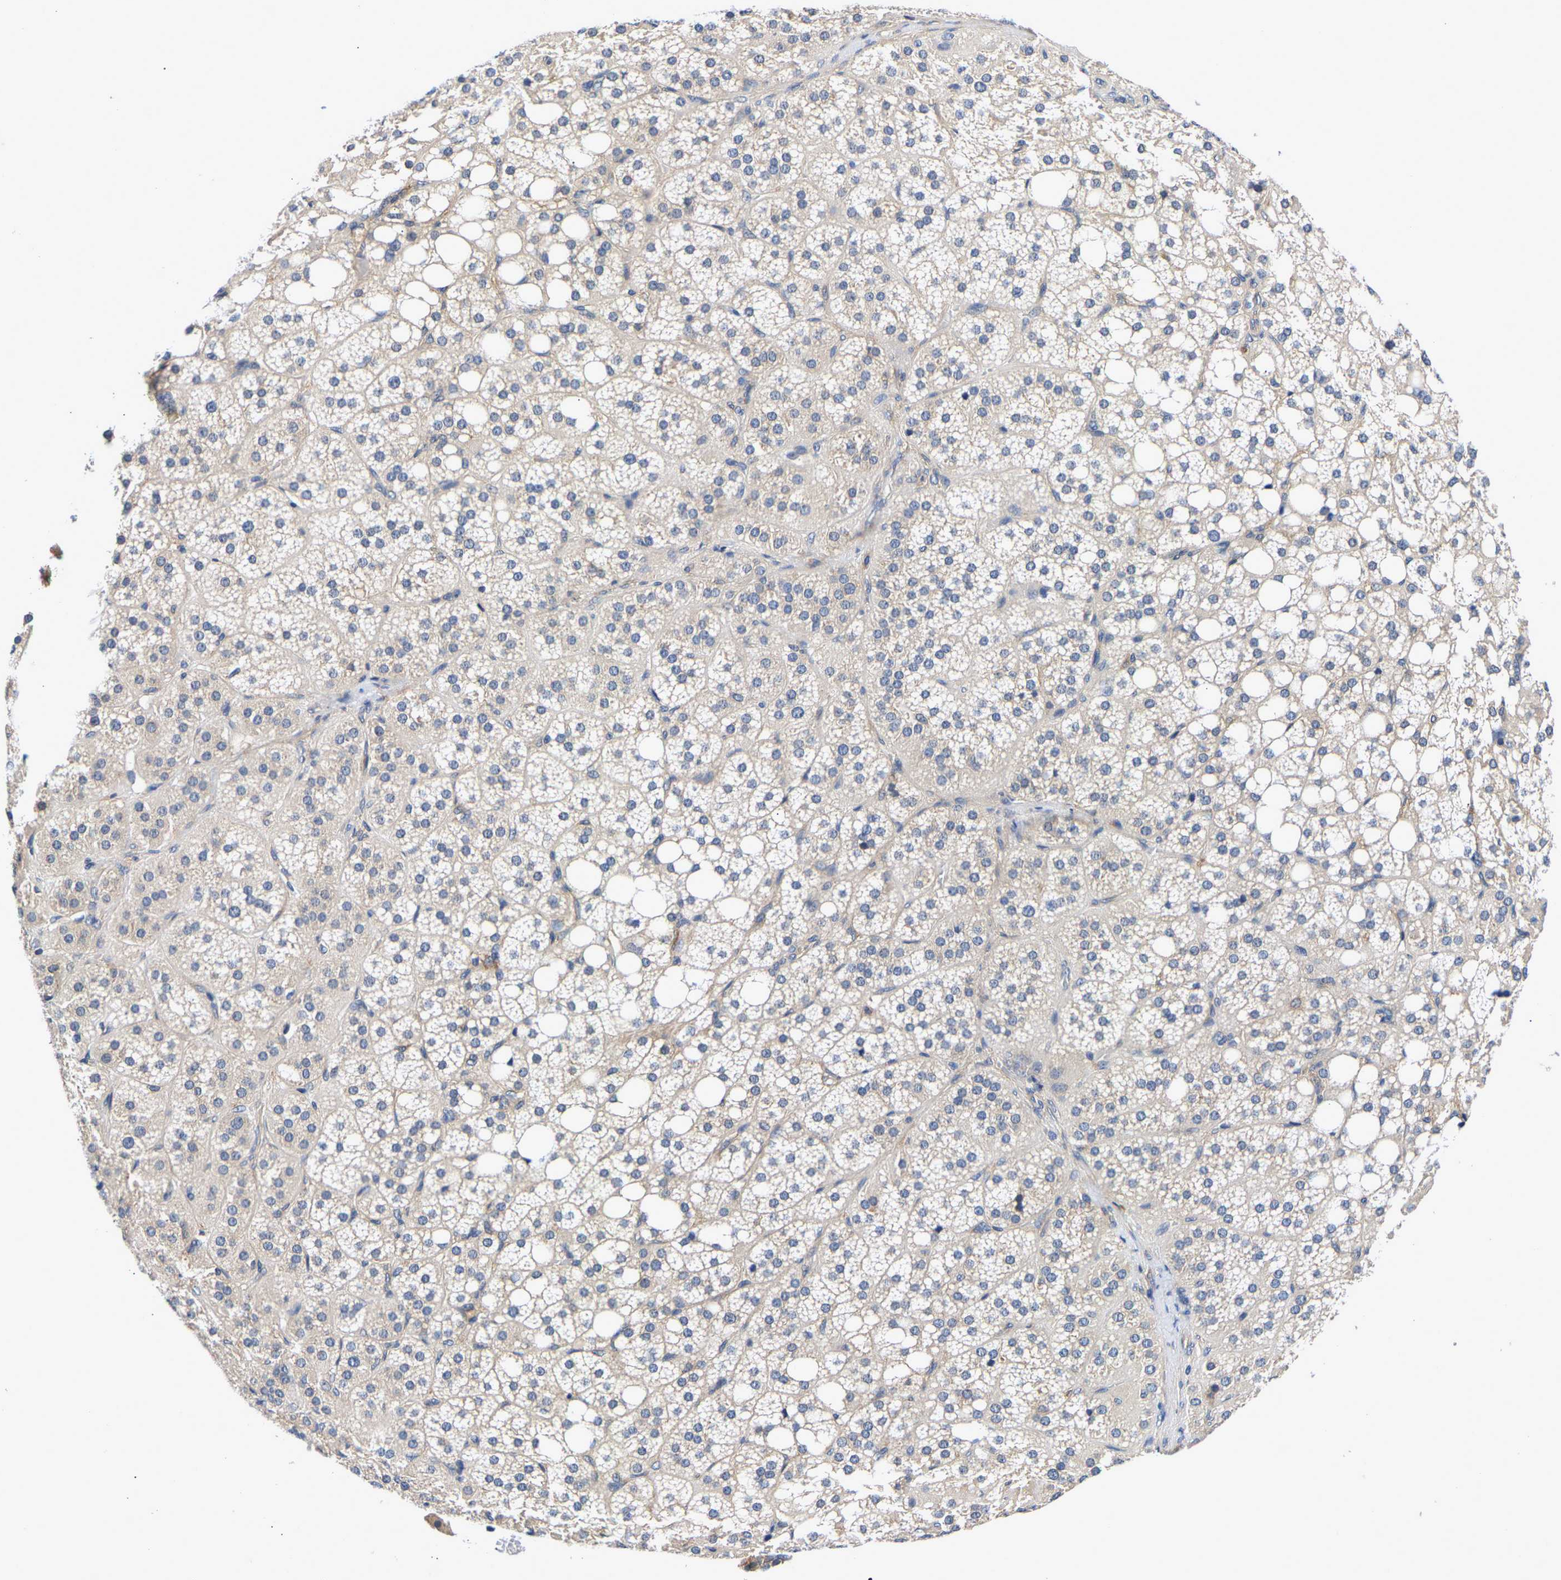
{"staining": {"intensity": "weak", "quantity": "25%-75%", "location": "cytoplasmic/membranous"}, "tissue": "adrenal gland", "cell_type": "Glandular cells", "image_type": "normal", "snomed": [{"axis": "morphology", "description": "Normal tissue, NOS"}, {"axis": "topography", "description": "Adrenal gland"}], "caption": "This histopathology image exhibits immunohistochemistry (IHC) staining of benign adrenal gland, with low weak cytoplasmic/membranous positivity in approximately 25%-75% of glandular cells.", "gene": "CCDC6", "patient": {"sex": "female", "age": 59}}